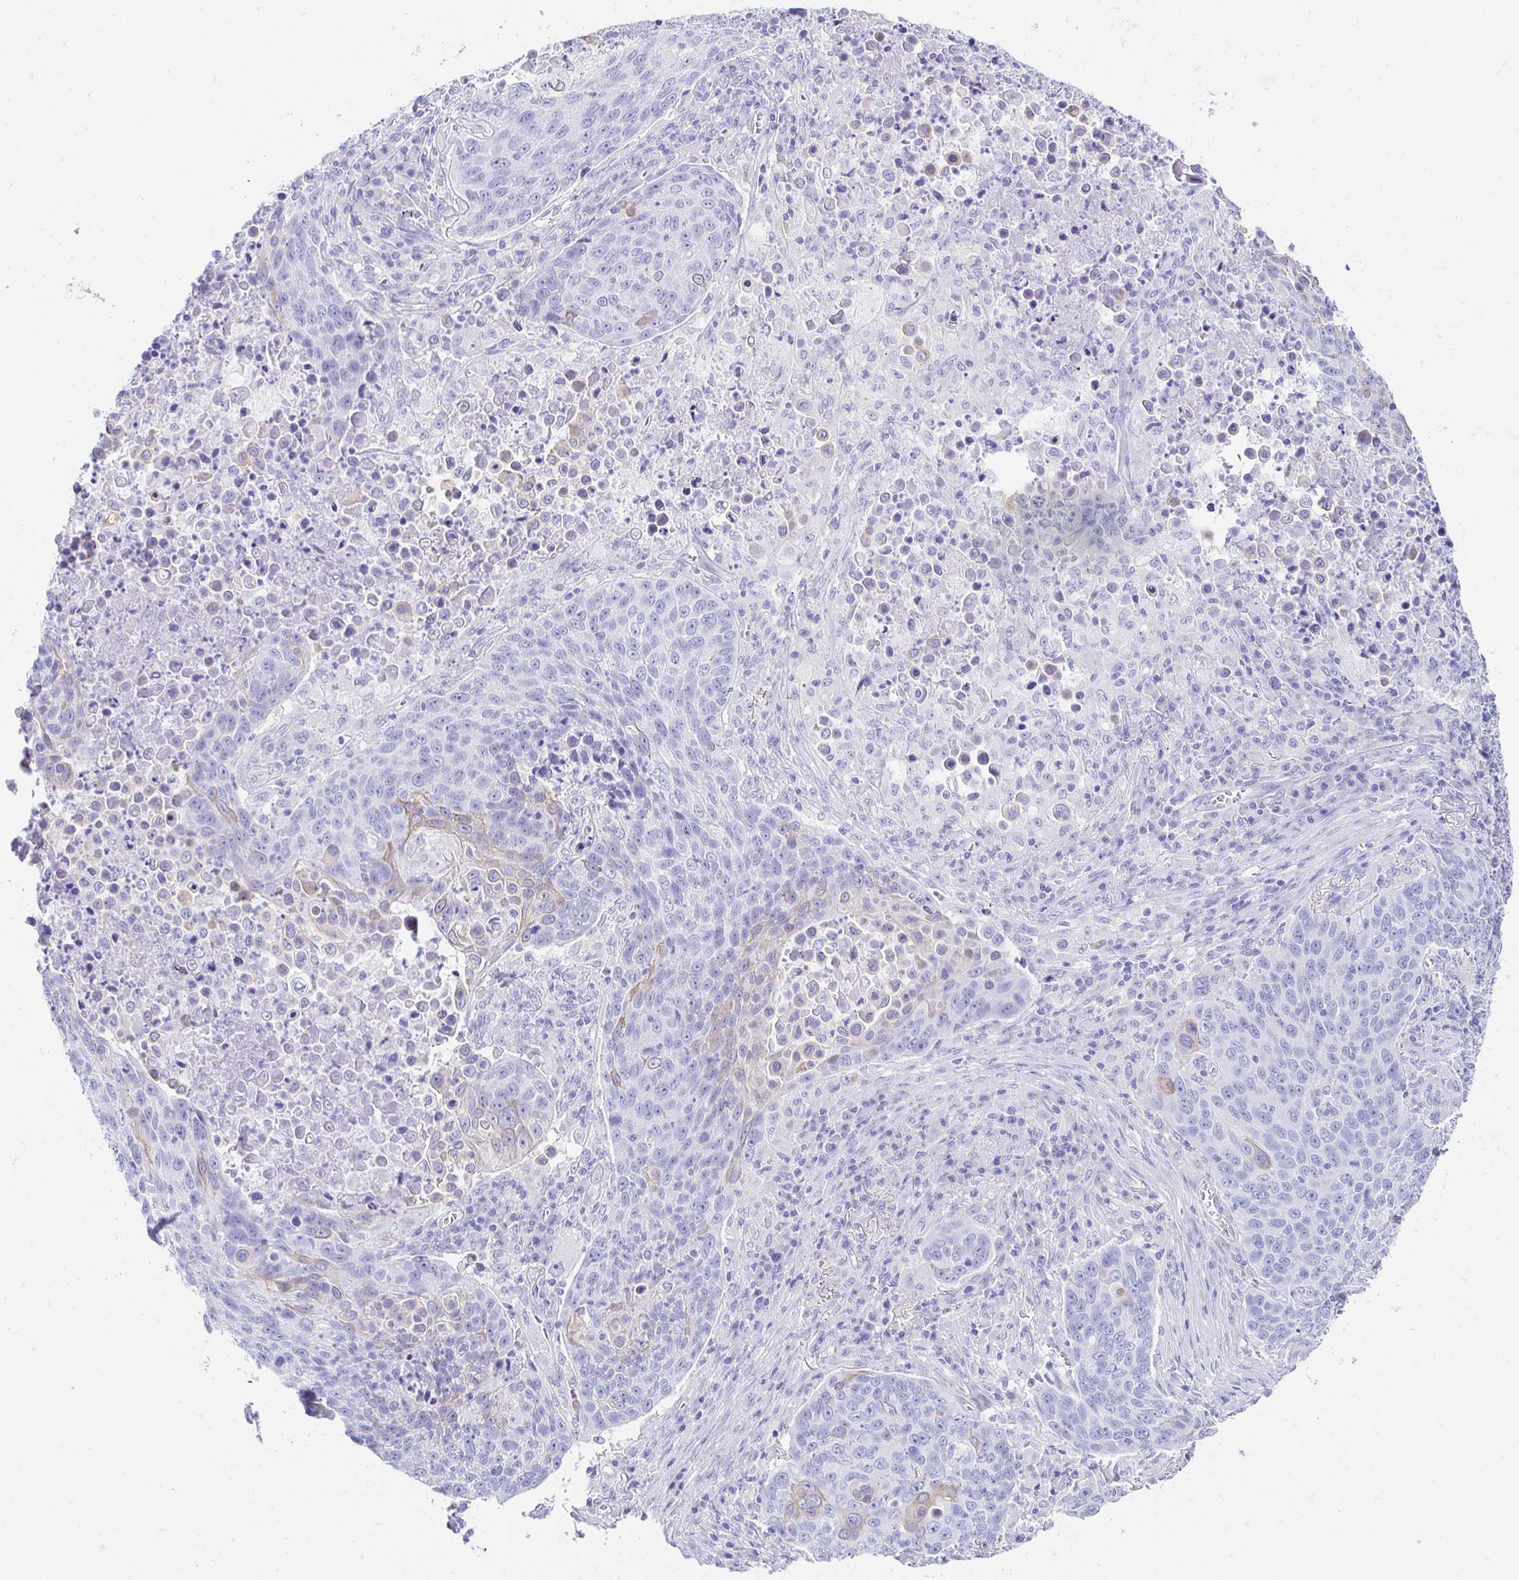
{"staining": {"intensity": "negative", "quantity": "none", "location": "none"}, "tissue": "lung cancer", "cell_type": "Tumor cells", "image_type": "cancer", "snomed": [{"axis": "morphology", "description": "Squamous cell carcinoma, NOS"}, {"axis": "topography", "description": "Lung"}], "caption": "Squamous cell carcinoma (lung) stained for a protein using immunohistochemistry demonstrates no positivity tumor cells.", "gene": "CA9", "patient": {"sex": "male", "age": 78}}